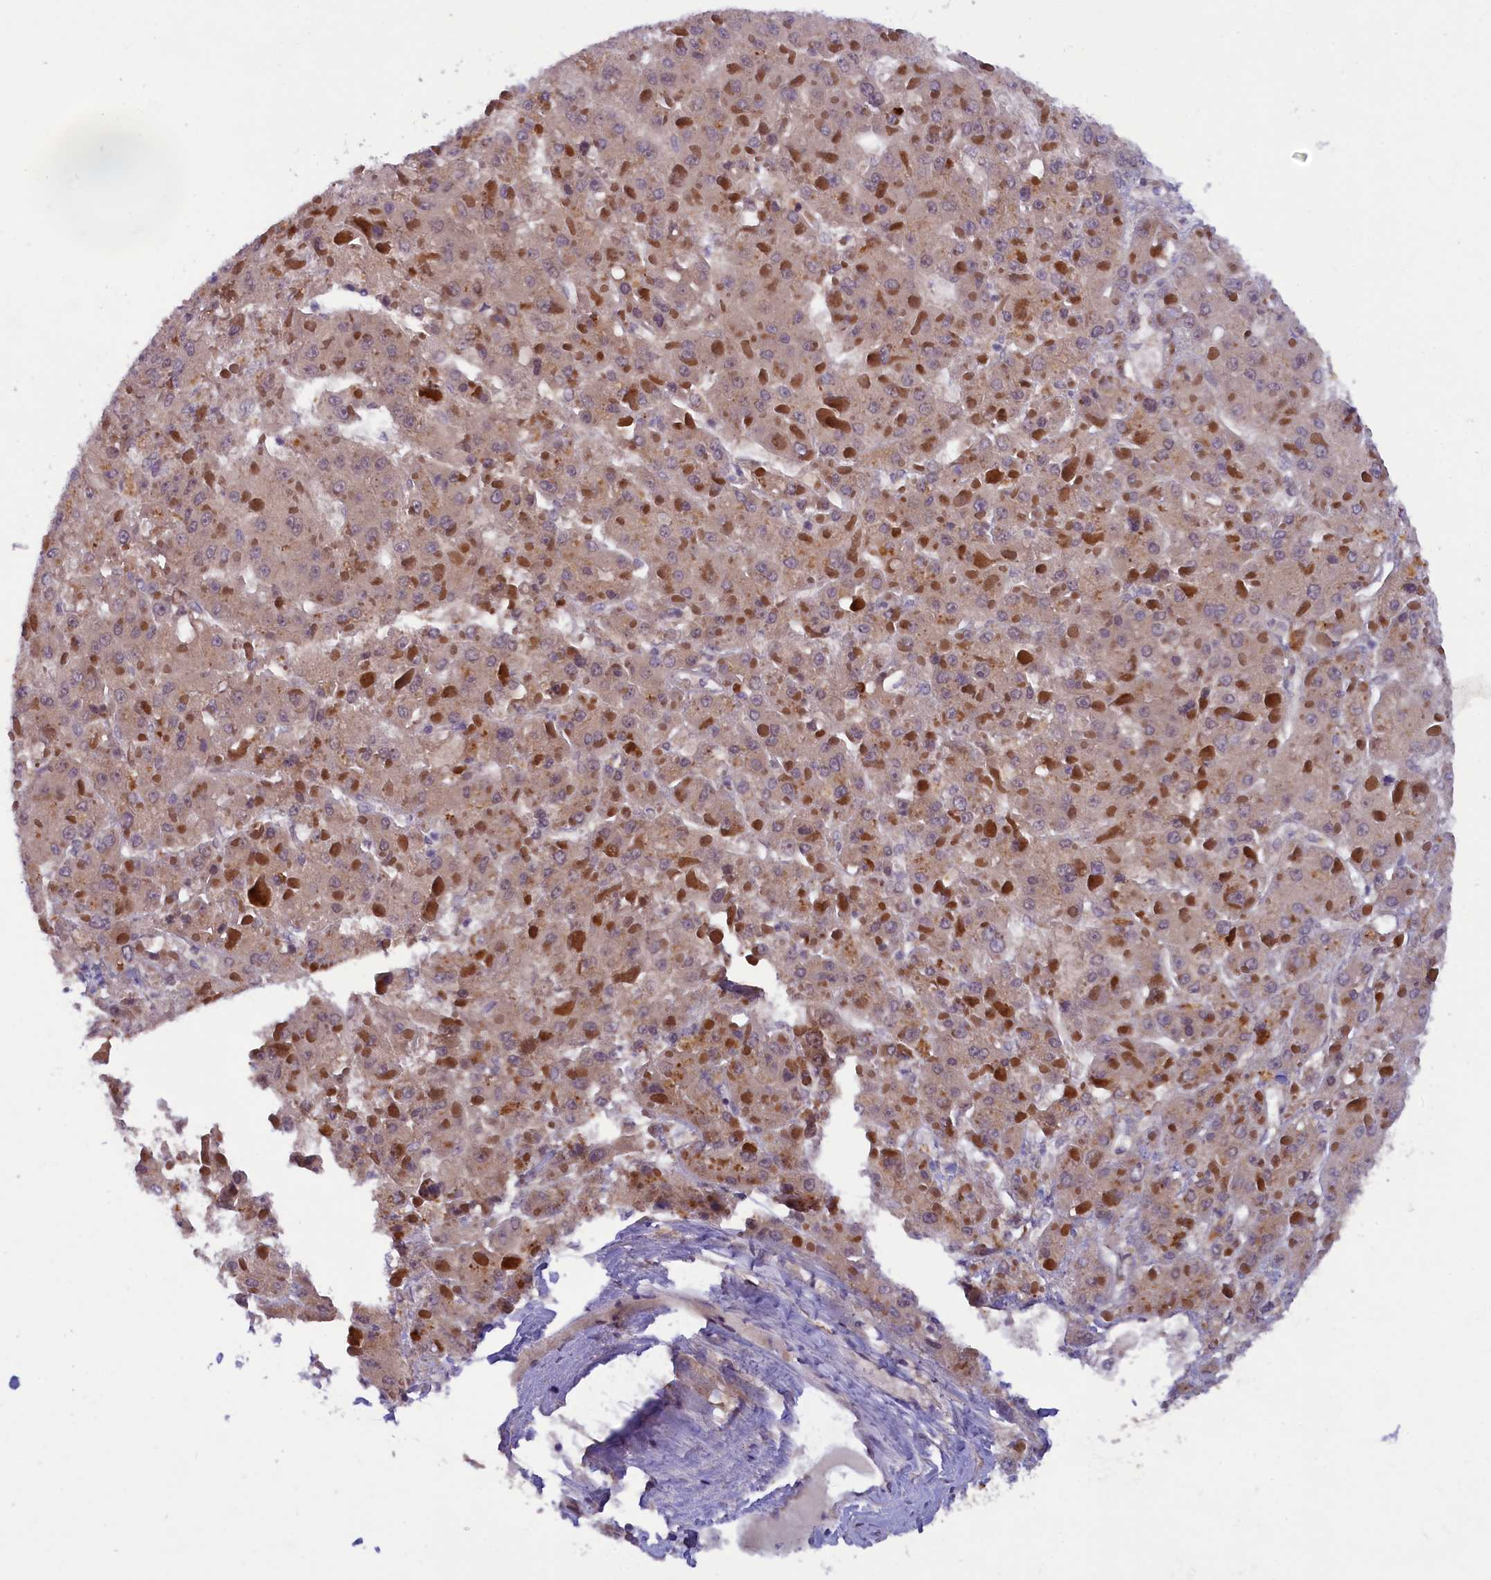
{"staining": {"intensity": "weak", "quantity": ">75%", "location": "cytoplasmic/membranous"}, "tissue": "liver cancer", "cell_type": "Tumor cells", "image_type": "cancer", "snomed": [{"axis": "morphology", "description": "Carcinoma, Hepatocellular, NOS"}, {"axis": "topography", "description": "Liver"}], "caption": "The image displays staining of hepatocellular carcinoma (liver), revealing weak cytoplasmic/membranous protein expression (brown color) within tumor cells. Immunohistochemistry stains the protein of interest in brown and the nuclei are stained blue.", "gene": "CCDC9B", "patient": {"sex": "female", "age": 73}}